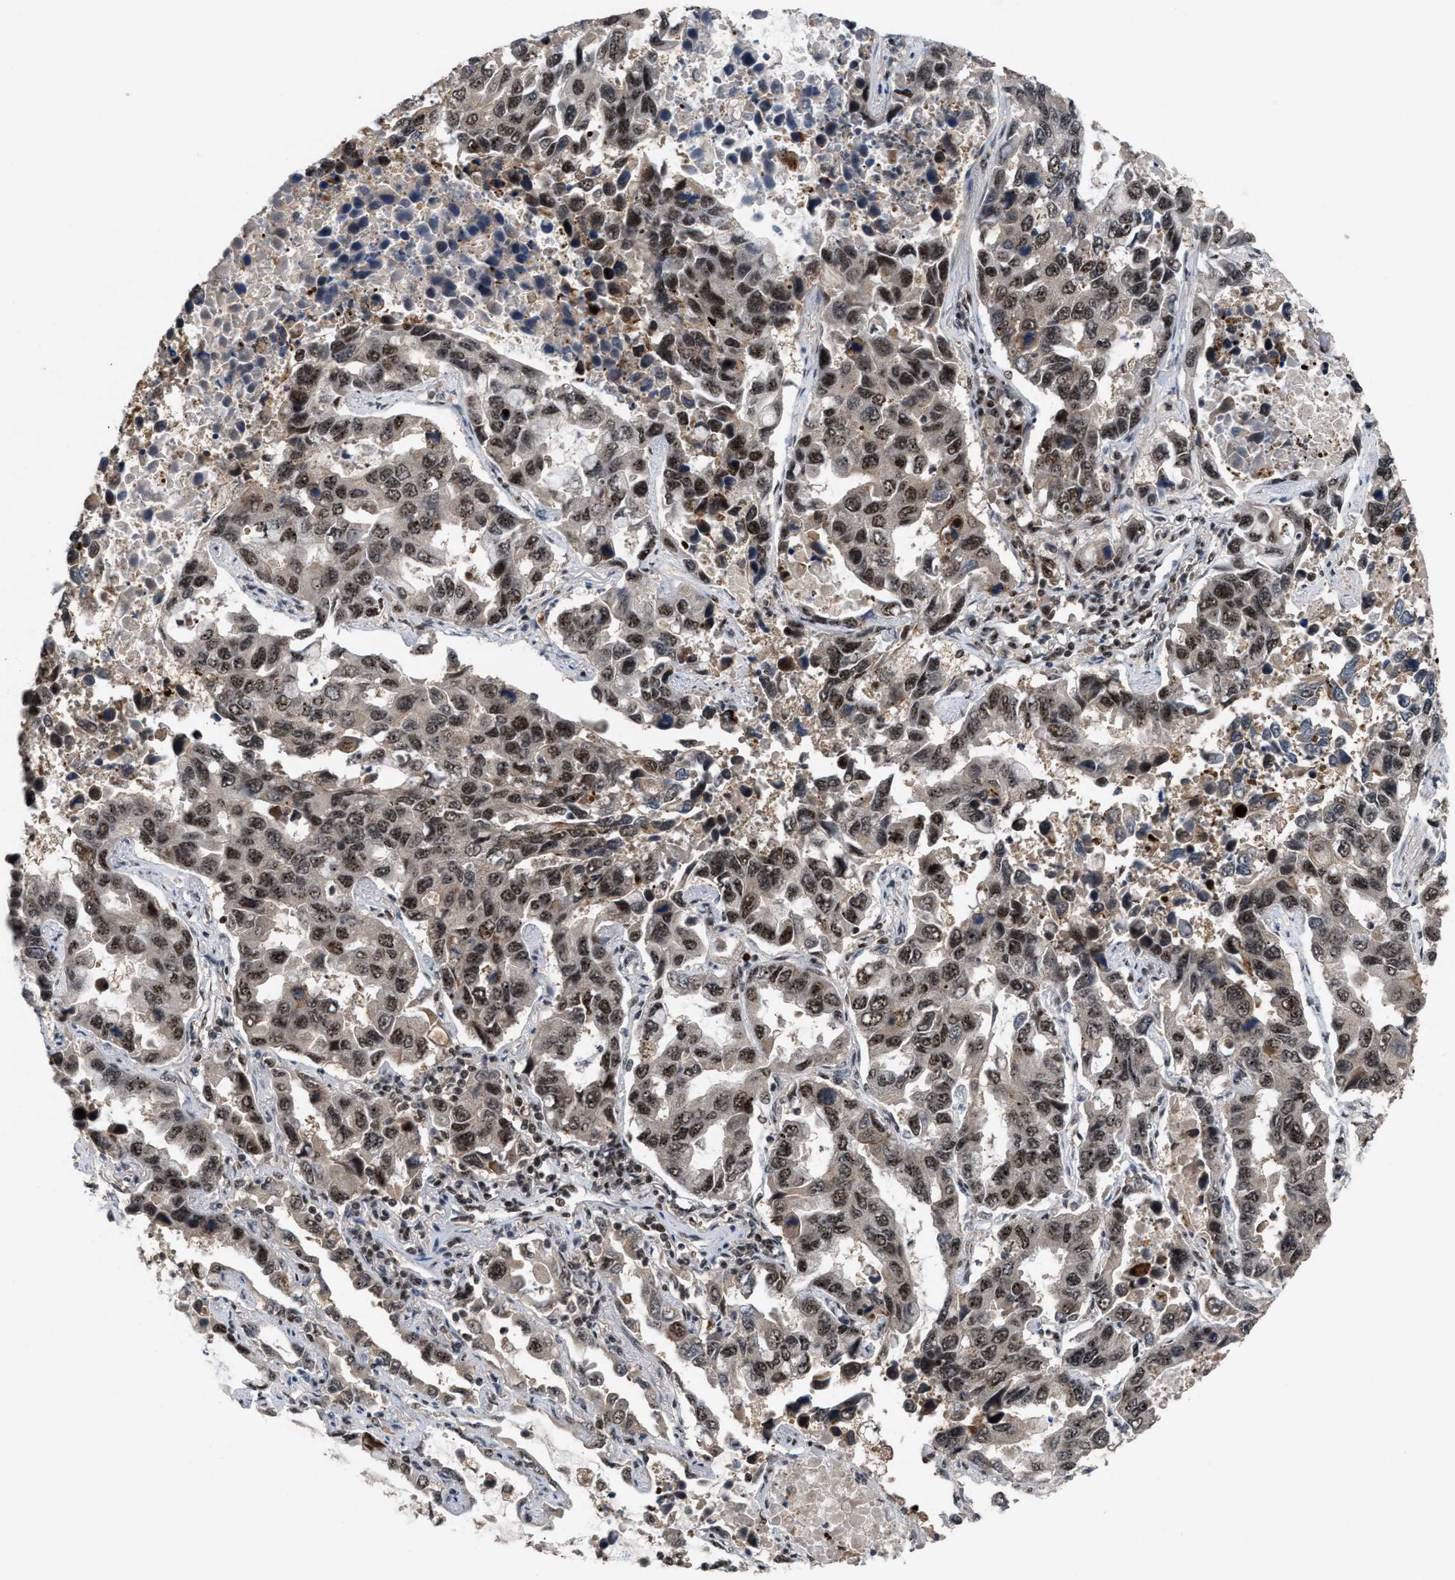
{"staining": {"intensity": "moderate", "quantity": ">75%", "location": "nuclear"}, "tissue": "lung cancer", "cell_type": "Tumor cells", "image_type": "cancer", "snomed": [{"axis": "morphology", "description": "Adenocarcinoma, NOS"}, {"axis": "topography", "description": "Lung"}], "caption": "Tumor cells reveal moderate nuclear positivity in approximately >75% of cells in adenocarcinoma (lung). Using DAB (3,3'-diaminobenzidine) (brown) and hematoxylin (blue) stains, captured at high magnification using brightfield microscopy.", "gene": "PRPF4", "patient": {"sex": "male", "age": 64}}